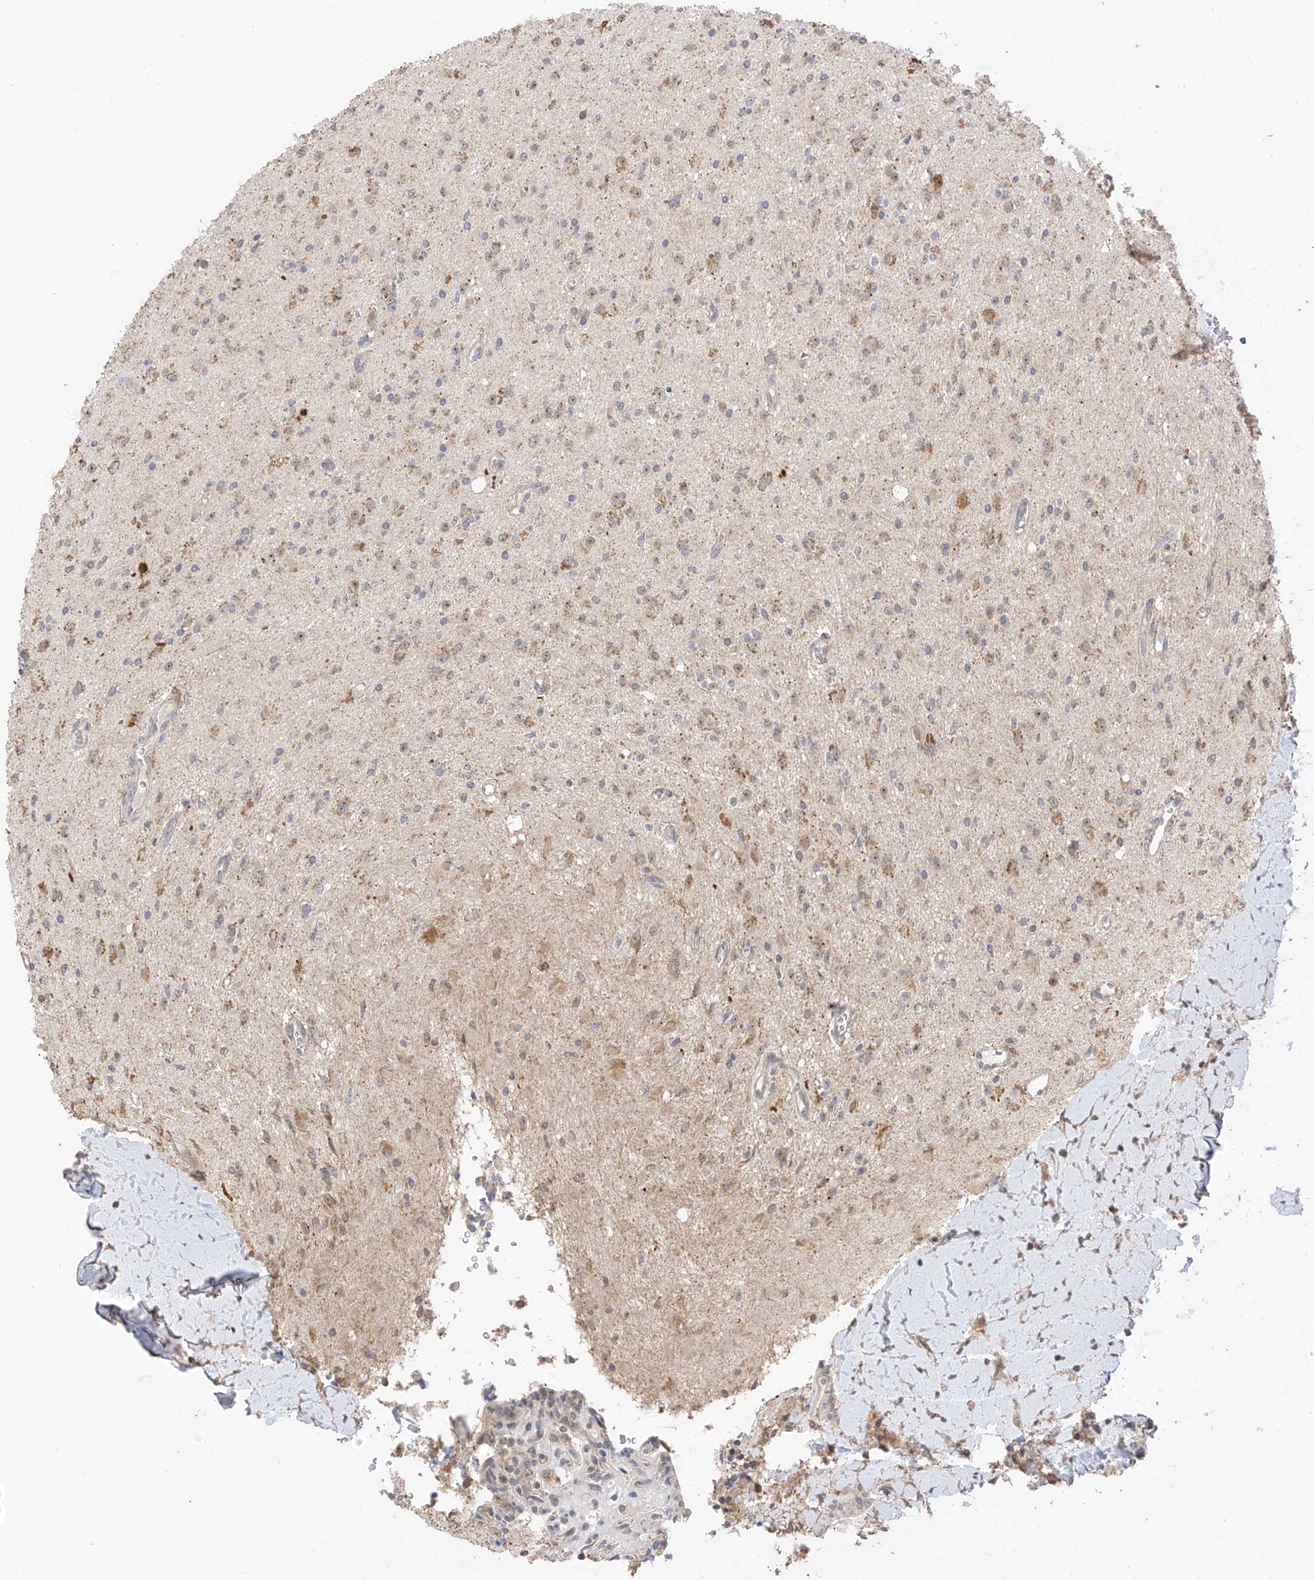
{"staining": {"intensity": "negative", "quantity": "none", "location": "none"}, "tissue": "glioma", "cell_type": "Tumor cells", "image_type": "cancer", "snomed": [{"axis": "morphology", "description": "Glioma, malignant, High grade"}, {"axis": "topography", "description": "Brain"}], "caption": "This histopathology image is of malignant glioma (high-grade) stained with IHC to label a protein in brown with the nuclei are counter-stained blue. There is no positivity in tumor cells.", "gene": "LATS1", "patient": {"sex": "male", "age": 34}}